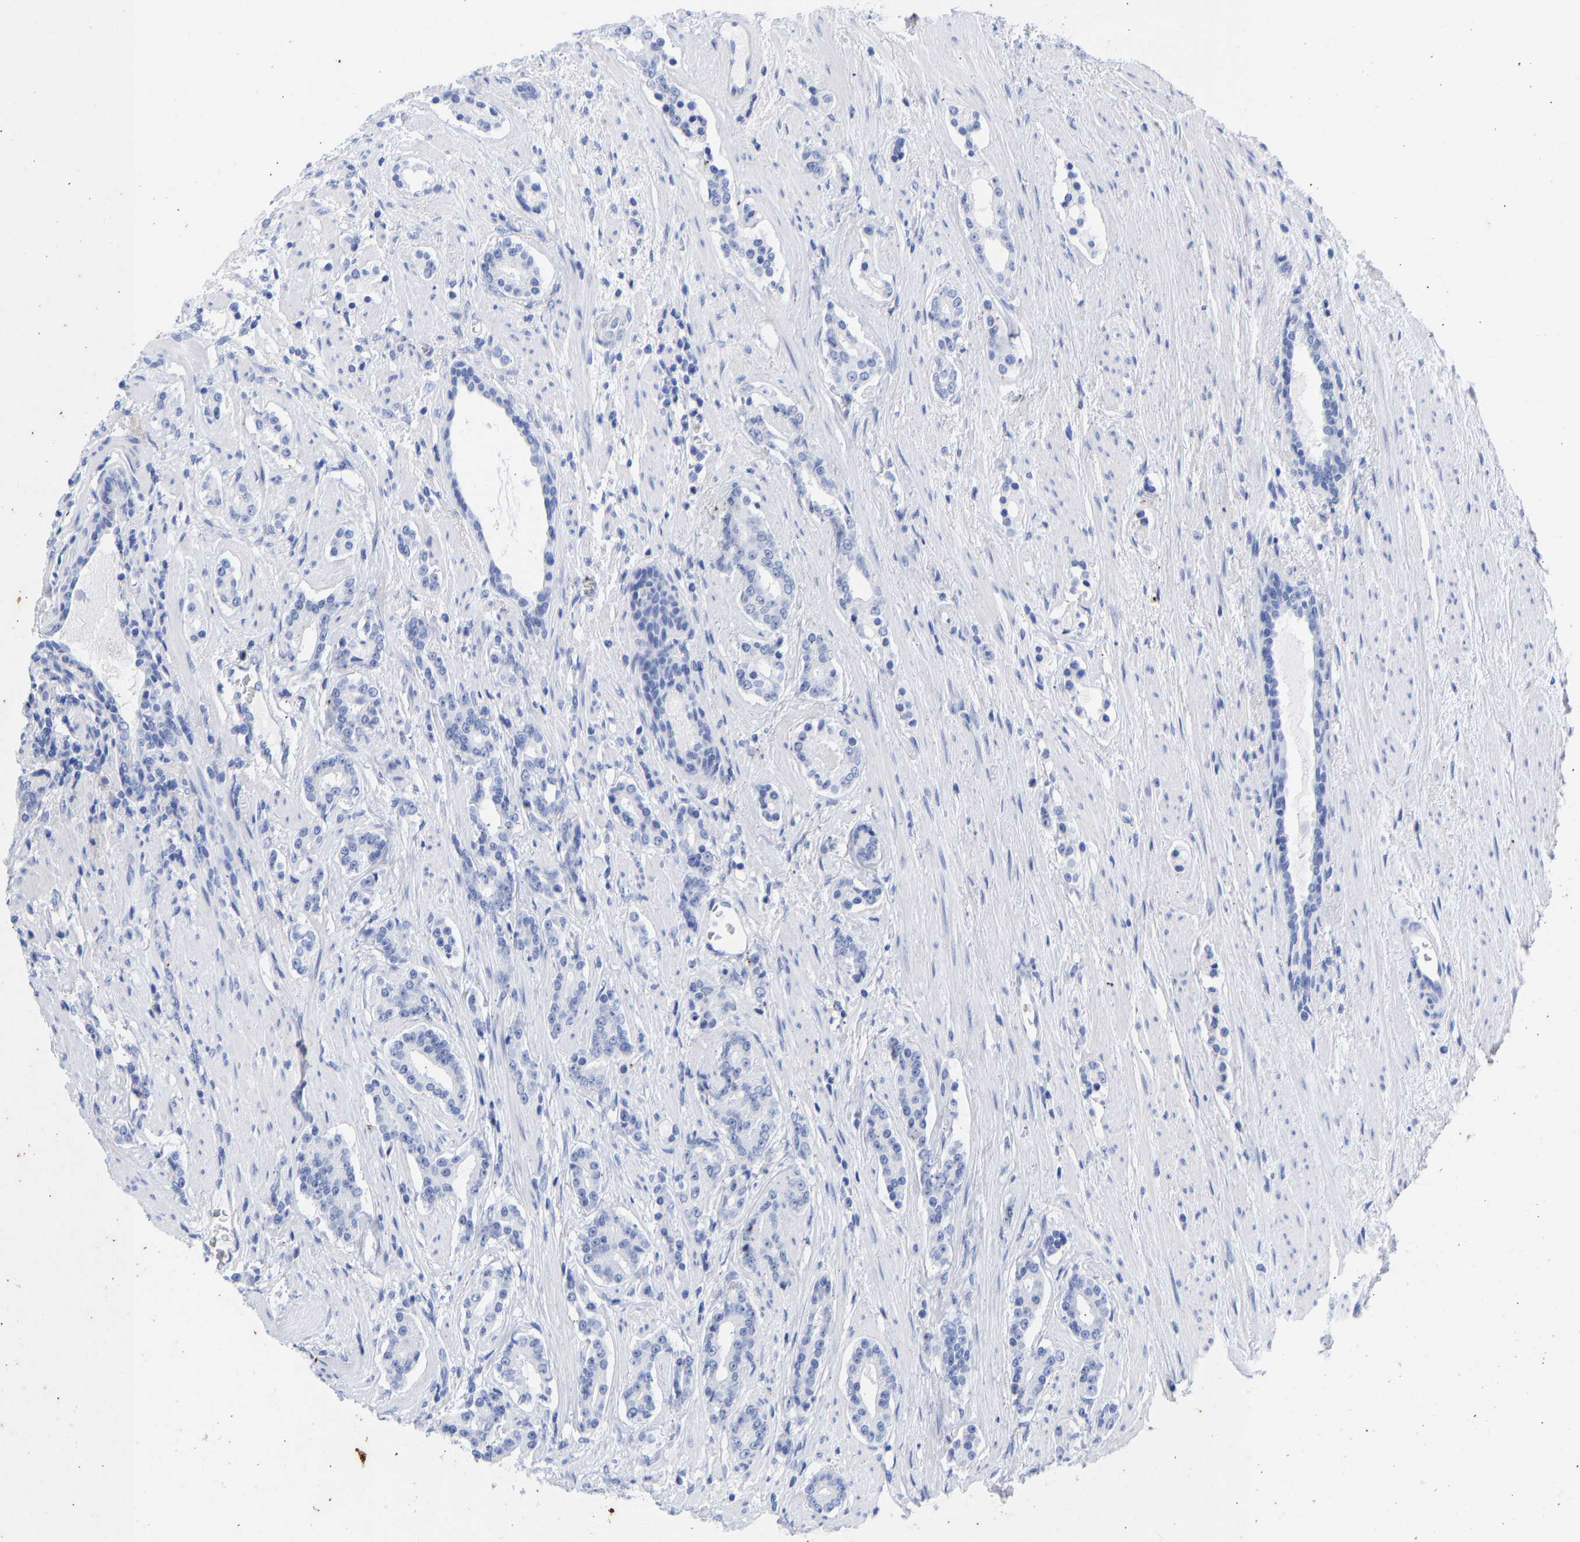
{"staining": {"intensity": "negative", "quantity": "none", "location": "none"}, "tissue": "prostate cancer", "cell_type": "Tumor cells", "image_type": "cancer", "snomed": [{"axis": "morphology", "description": "Adenocarcinoma, High grade"}, {"axis": "topography", "description": "Prostate"}], "caption": "There is no significant positivity in tumor cells of prostate cancer.", "gene": "KRT1", "patient": {"sex": "male", "age": 71}}